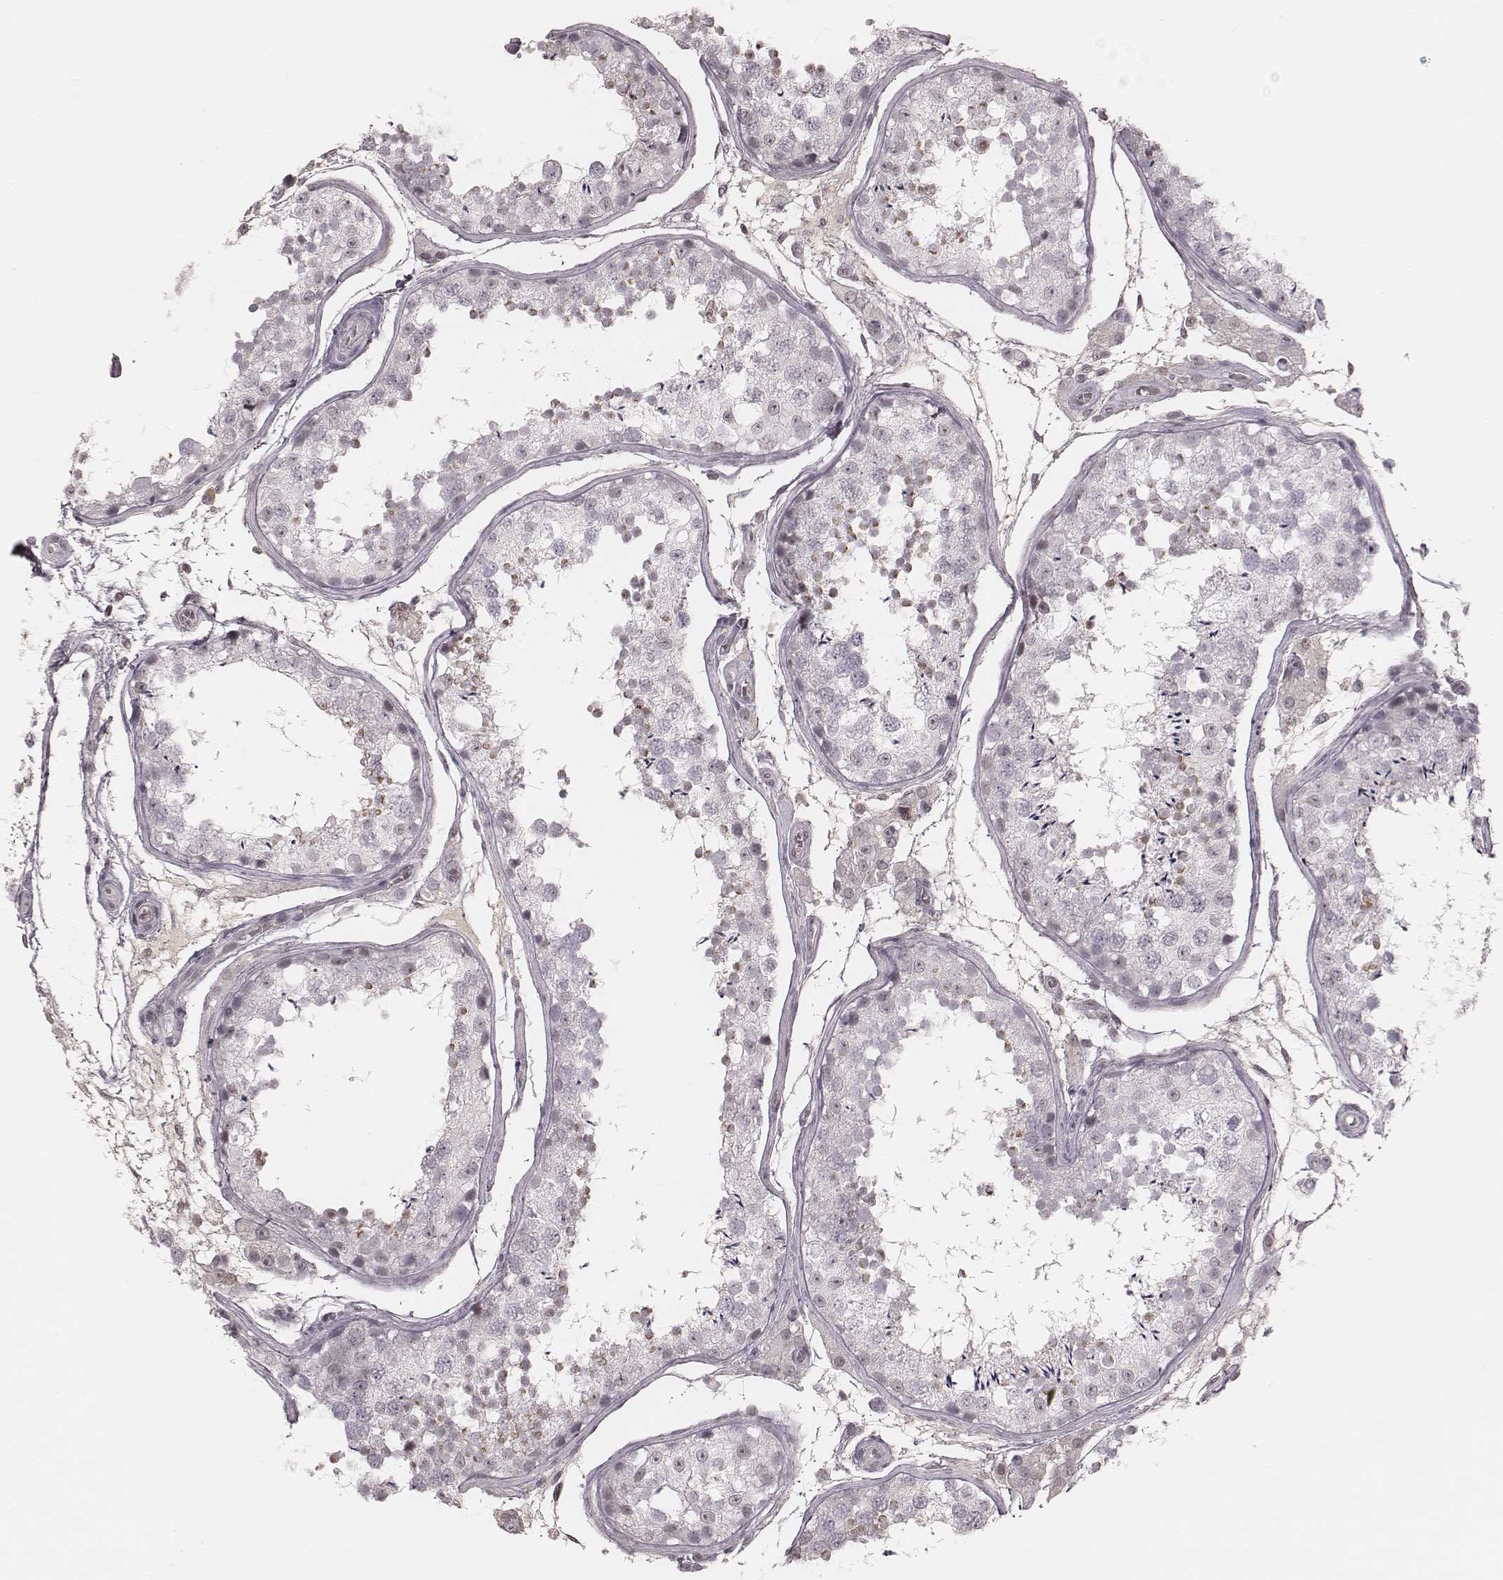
{"staining": {"intensity": "negative", "quantity": "none", "location": "none"}, "tissue": "testis", "cell_type": "Cells in seminiferous ducts", "image_type": "normal", "snomed": [{"axis": "morphology", "description": "Normal tissue, NOS"}, {"axis": "topography", "description": "Testis"}], "caption": "An IHC photomicrograph of unremarkable testis is shown. There is no staining in cells in seminiferous ducts of testis.", "gene": "KITLG", "patient": {"sex": "male", "age": 29}}